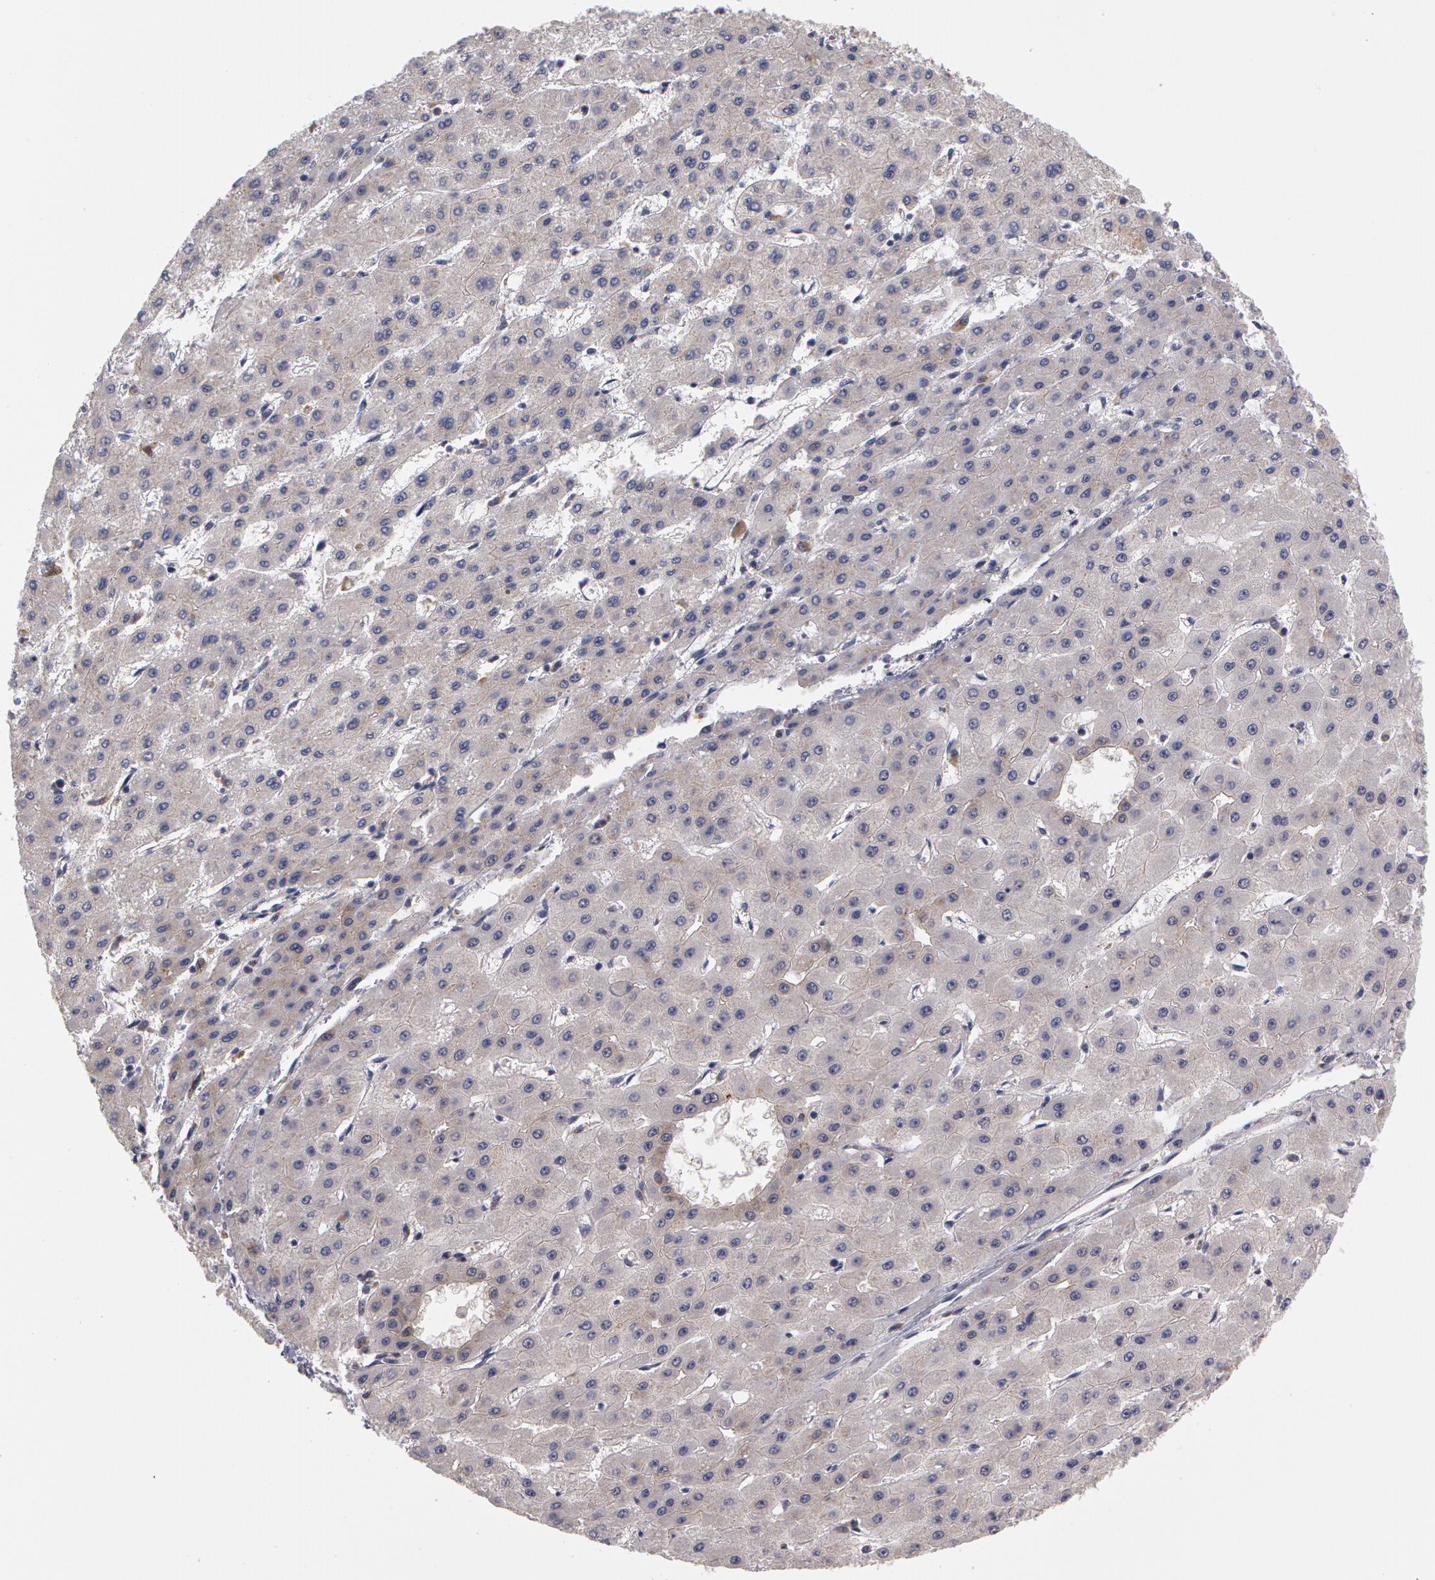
{"staining": {"intensity": "negative", "quantity": "none", "location": "none"}, "tissue": "liver cancer", "cell_type": "Tumor cells", "image_type": "cancer", "snomed": [{"axis": "morphology", "description": "Carcinoma, Hepatocellular, NOS"}, {"axis": "topography", "description": "Liver"}], "caption": "Hepatocellular carcinoma (liver) was stained to show a protein in brown. There is no significant positivity in tumor cells.", "gene": "STX5", "patient": {"sex": "female", "age": 52}}